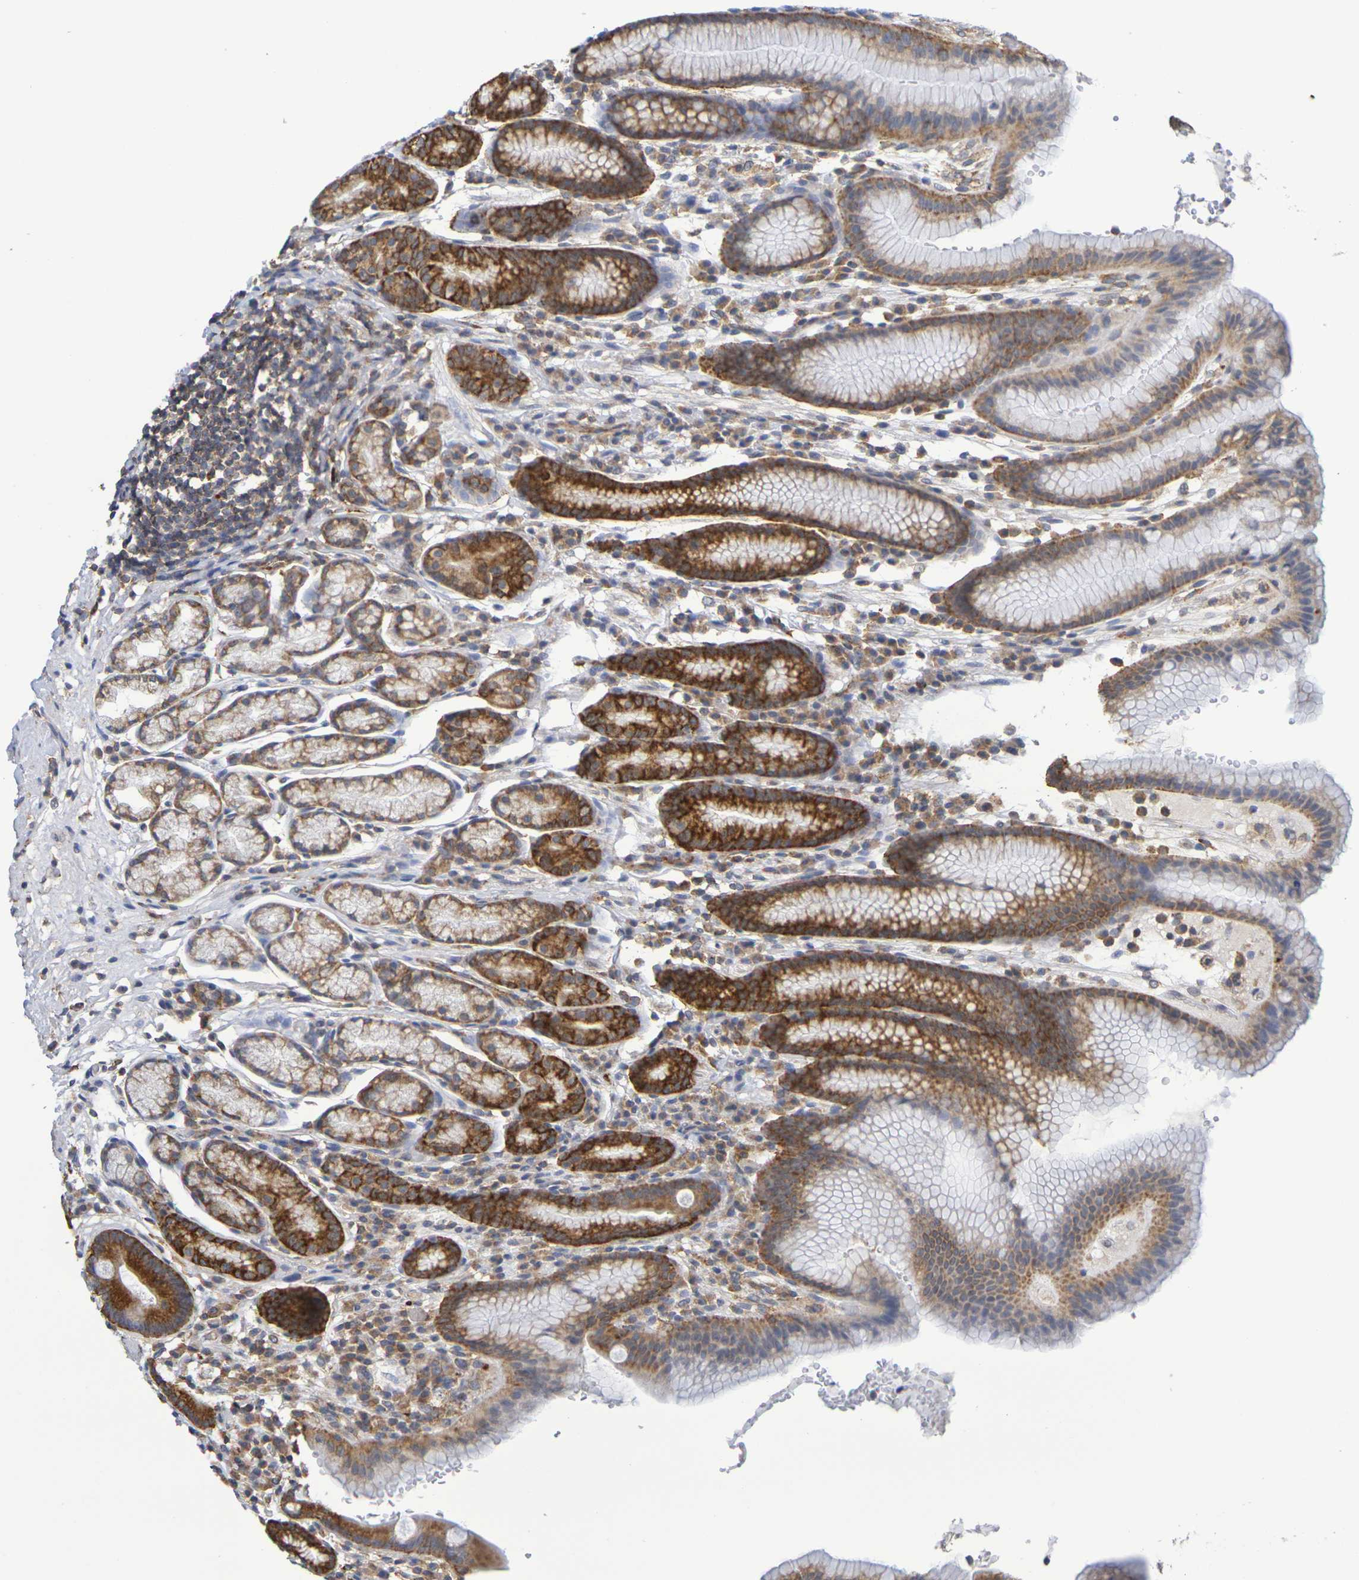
{"staining": {"intensity": "strong", "quantity": "25%-75%", "location": "cytoplasmic/membranous"}, "tissue": "stomach", "cell_type": "Glandular cells", "image_type": "normal", "snomed": [{"axis": "morphology", "description": "Normal tissue, NOS"}, {"axis": "topography", "description": "Stomach, lower"}], "caption": "Benign stomach demonstrates strong cytoplasmic/membranous positivity in approximately 25%-75% of glandular cells The staining was performed using DAB (3,3'-diaminobenzidine) to visualize the protein expression in brown, while the nuclei were stained in blue with hematoxylin (Magnification: 20x)..", "gene": "CHRNB1", "patient": {"sex": "male", "age": 52}}